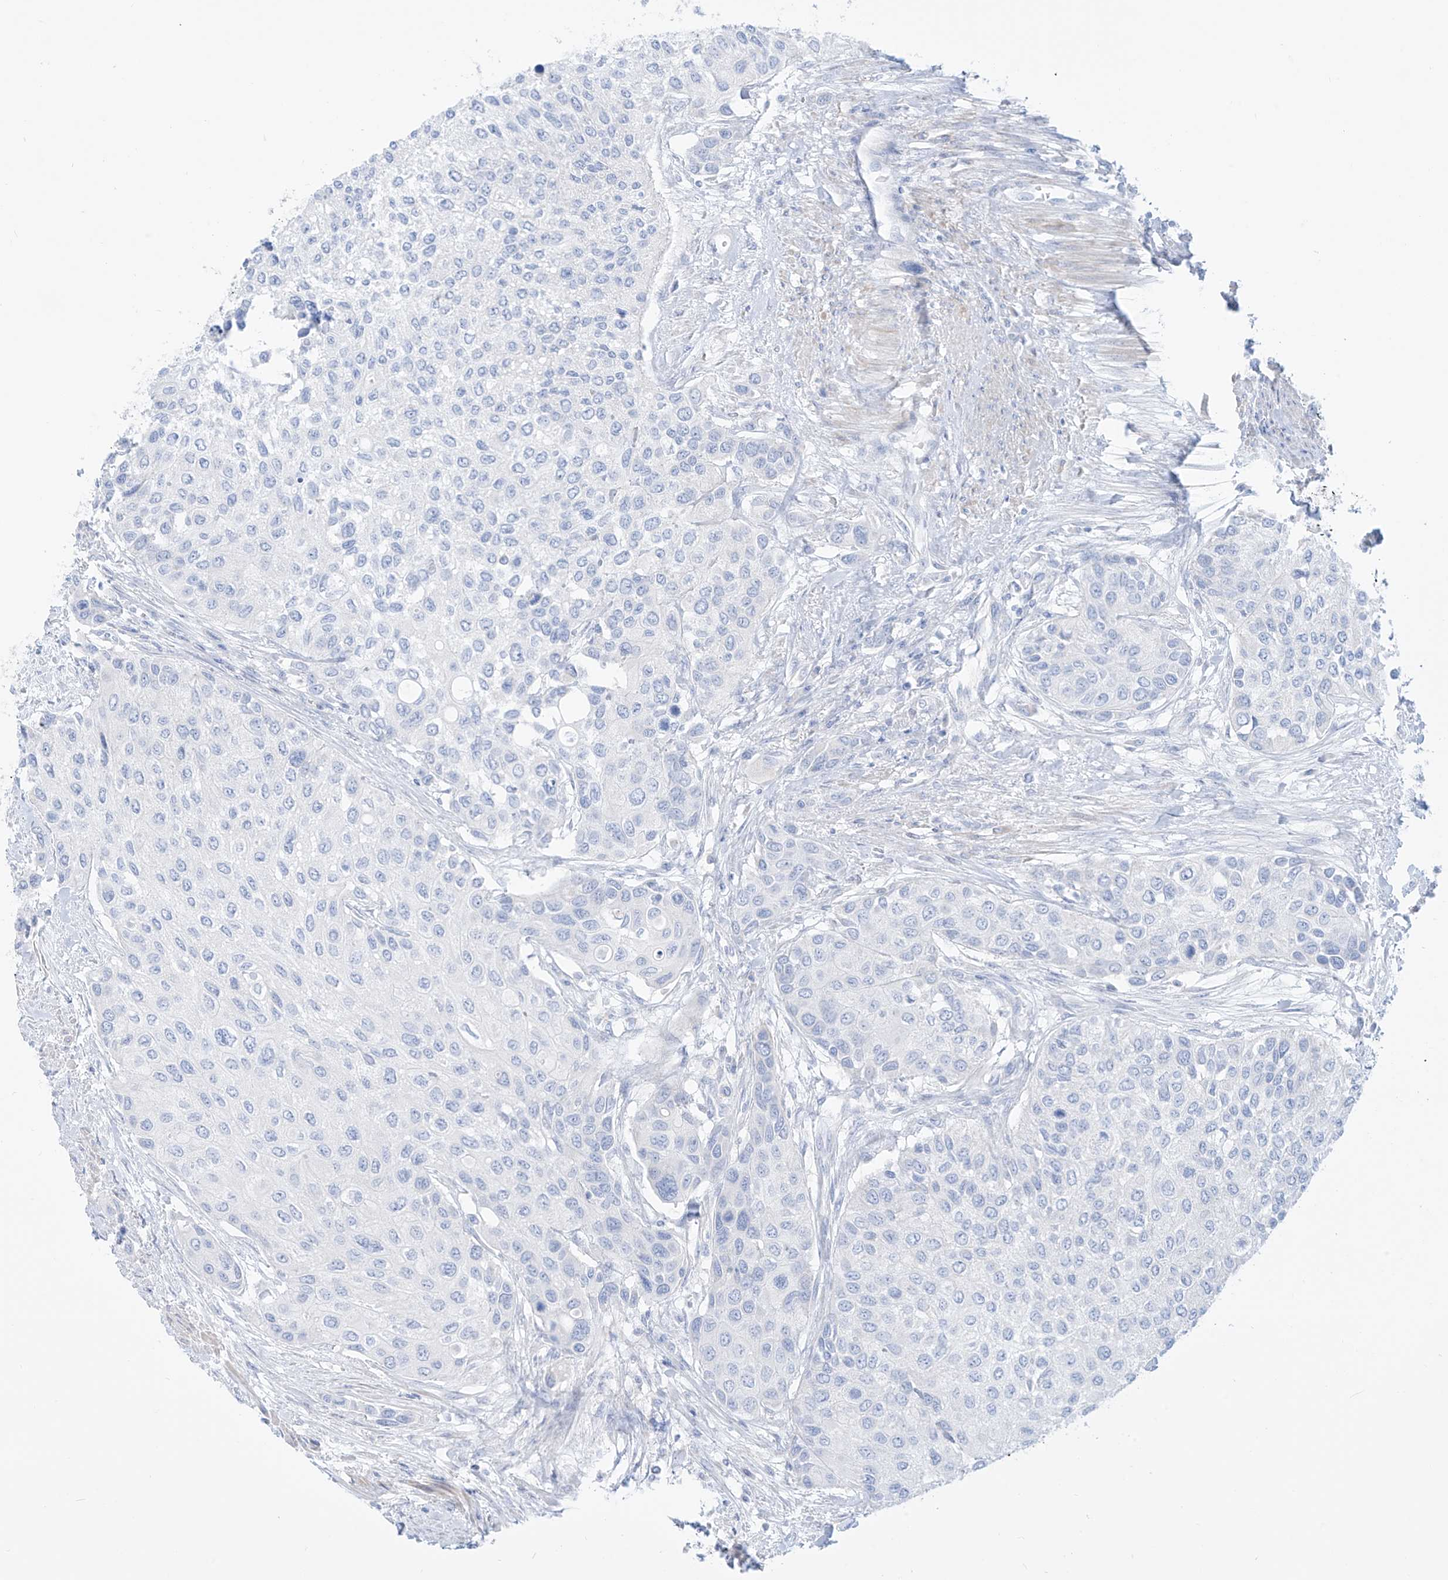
{"staining": {"intensity": "negative", "quantity": "none", "location": "none"}, "tissue": "urothelial cancer", "cell_type": "Tumor cells", "image_type": "cancer", "snomed": [{"axis": "morphology", "description": "Normal tissue, NOS"}, {"axis": "morphology", "description": "Urothelial carcinoma, High grade"}, {"axis": "topography", "description": "Vascular tissue"}, {"axis": "topography", "description": "Urinary bladder"}], "caption": "A micrograph of human urothelial cancer is negative for staining in tumor cells.", "gene": "SLC26A3", "patient": {"sex": "female", "age": 56}}